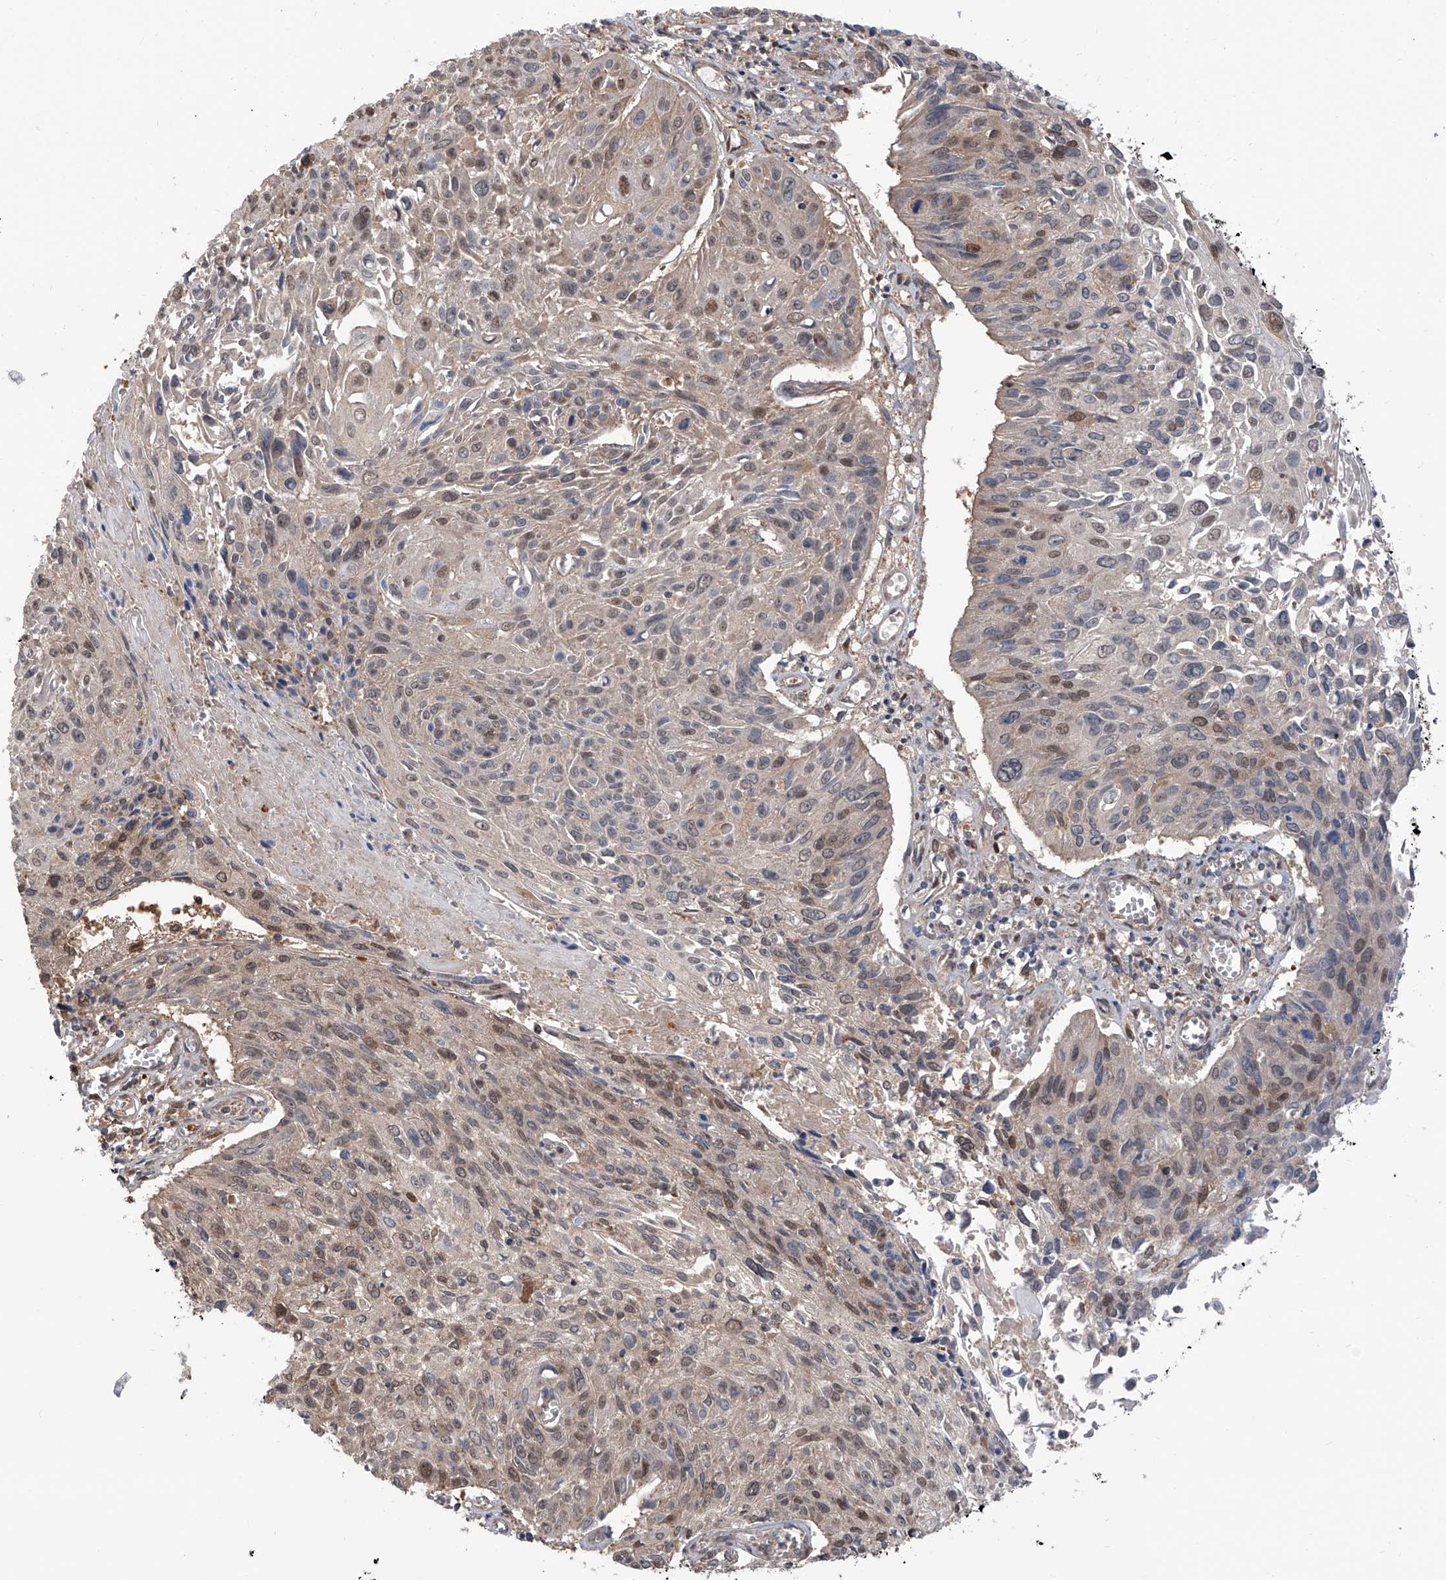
{"staining": {"intensity": "moderate", "quantity": "<25%", "location": "cytoplasmic/membranous,nuclear"}, "tissue": "cervical cancer", "cell_type": "Tumor cells", "image_type": "cancer", "snomed": [{"axis": "morphology", "description": "Squamous cell carcinoma, NOS"}, {"axis": "topography", "description": "Cervix"}], "caption": "Cervical cancer was stained to show a protein in brown. There is low levels of moderate cytoplasmic/membranous and nuclear staining in approximately <25% of tumor cells.", "gene": "HOXC8", "patient": {"sex": "female", "age": 51}}